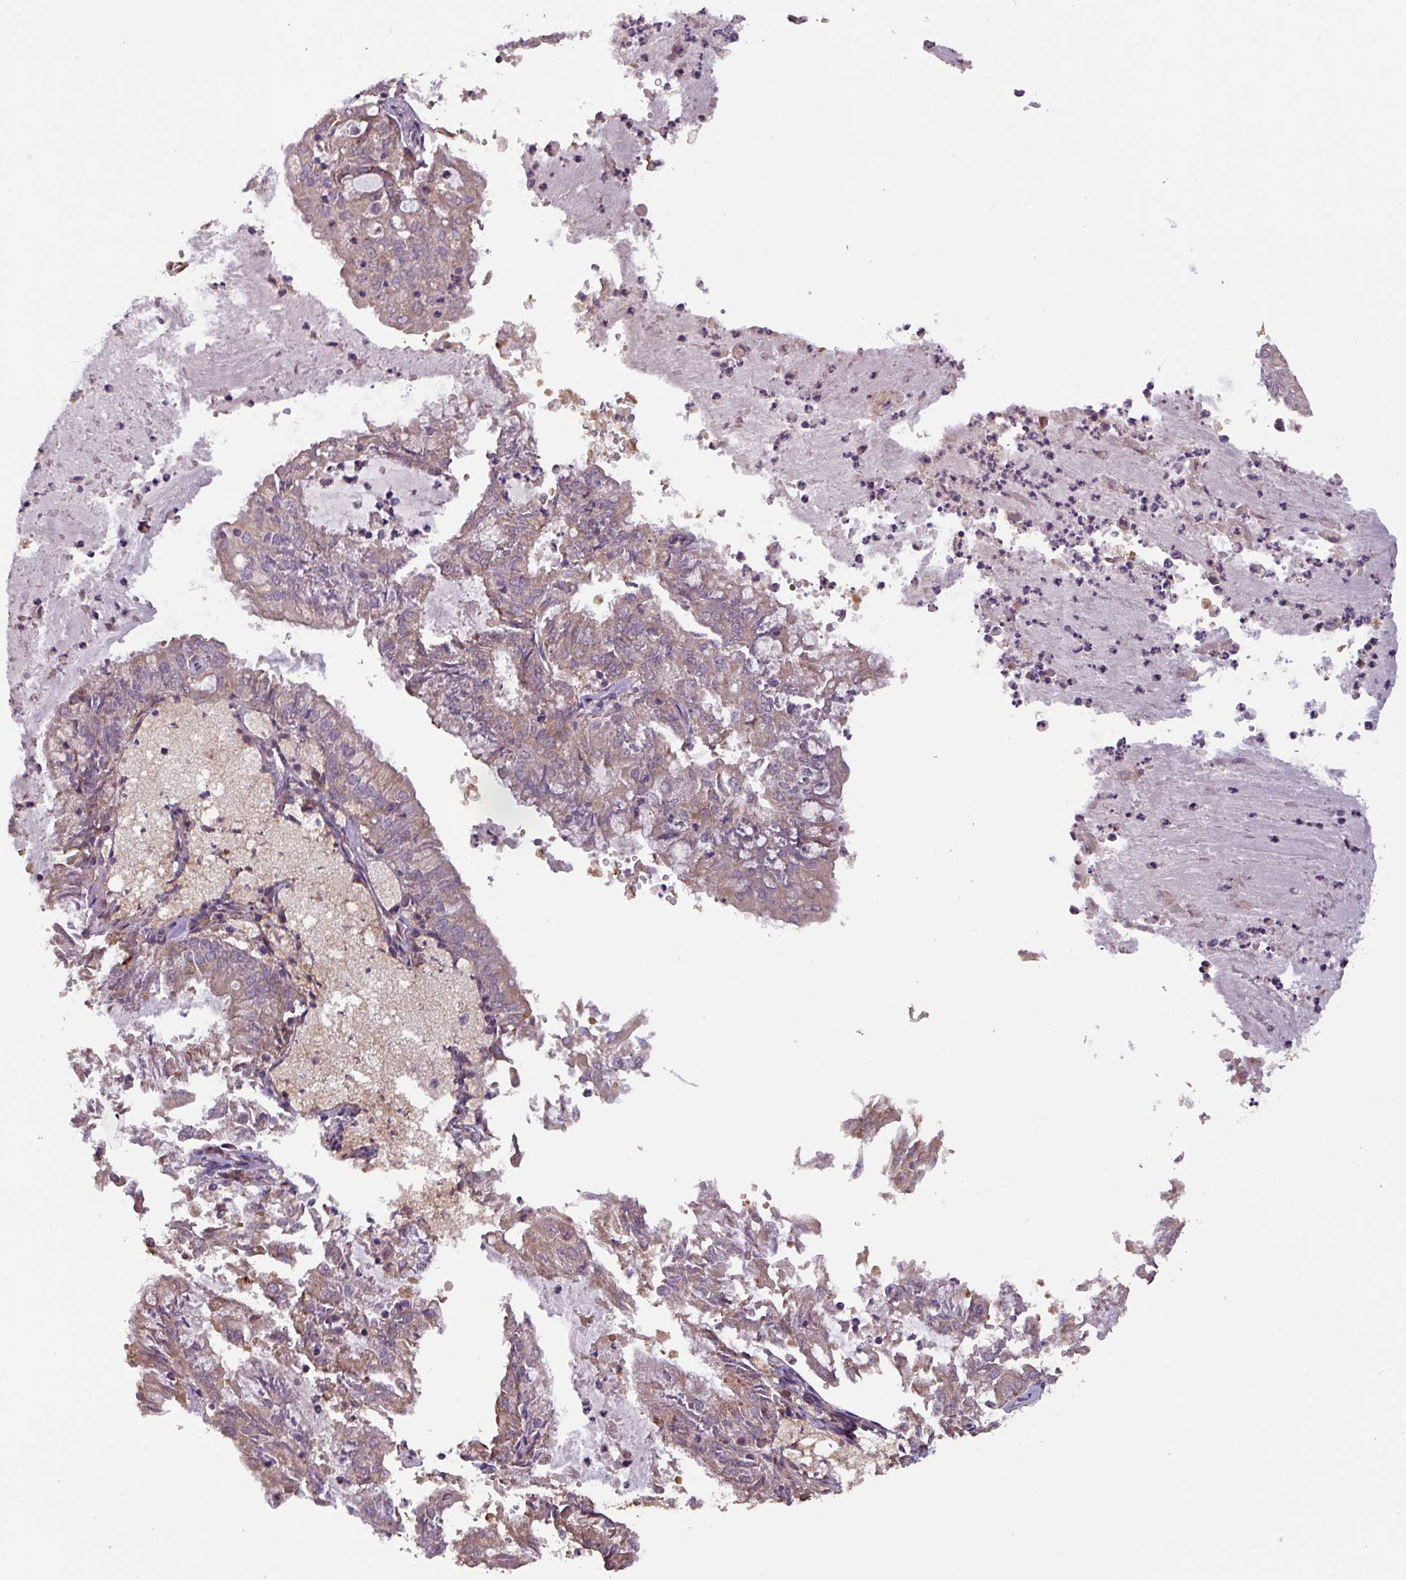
{"staining": {"intensity": "weak", "quantity": ">75%", "location": "cytoplasmic/membranous"}, "tissue": "endometrial cancer", "cell_type": "Tumor cells", "image_type": "cancer", "snomed": [{"axis": "morphology", "description": "Adenocarcinoma, NOS"}, {"axis": "topography", "description": "Endometrium"}], "caption": "Tumor cells reveal low levels of weak cytoplasmic/membranous staining in approximately >75% of cells in endometrial cancer.", "gene": "PTPRQ", "patient": {"sex": "female", "age": 57}}